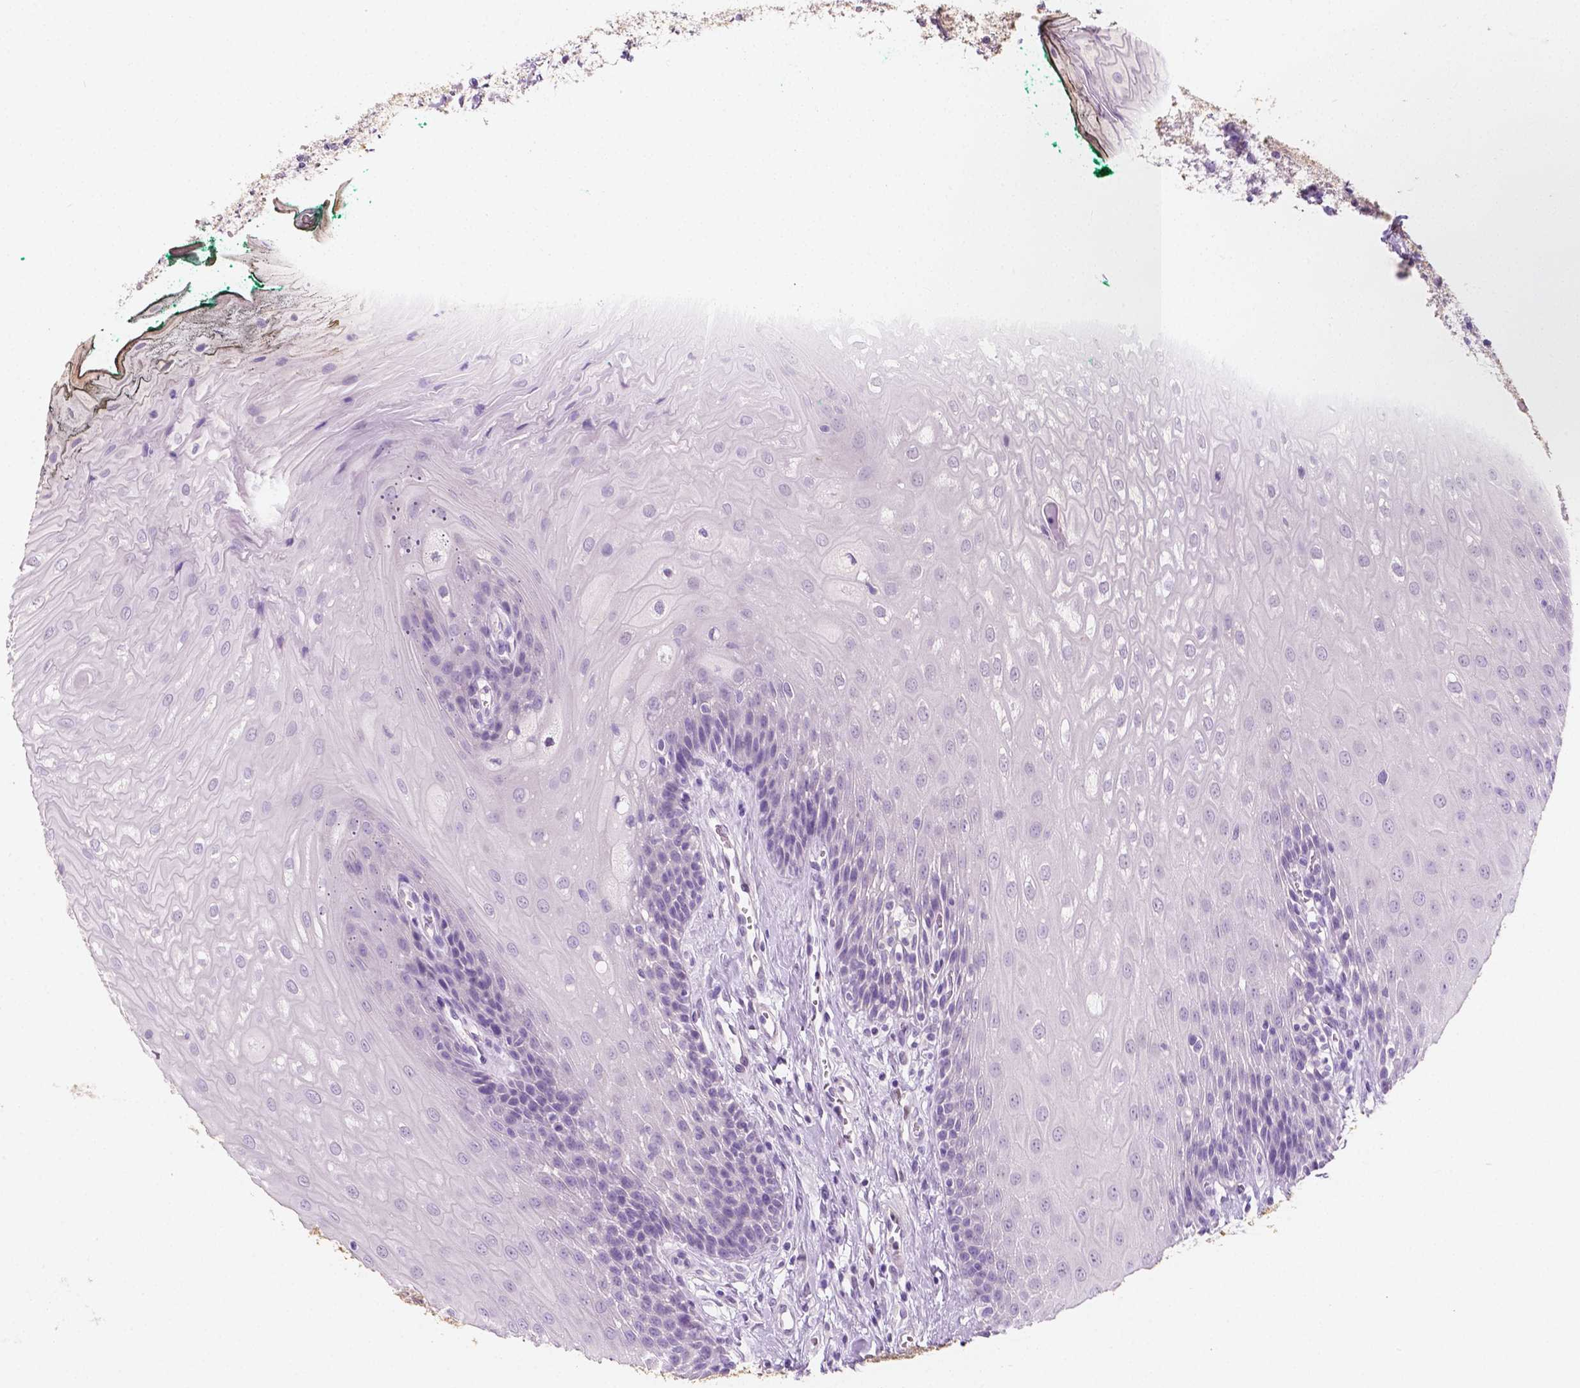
{"staining": {"intensity": "negative", "quantity": "none", "location": "none"}, "tissue": "oral mucosa", "cell_type": "Squamous epithelial cells", "image_type": "normal", "snomed": [{"axis": "morphology", "description": "Normal tissue, NOS"}, {"axis": "topography", "description": "Oral tissue"}], "caption": "DAB (3,3'-diaminobenzidine) immunohistochemical staining of normal oral mucosa shows no significant positivity in squamous epithelial cells.", "gene": "TAL1", "patient": {"sex": "female", "age": 68}}